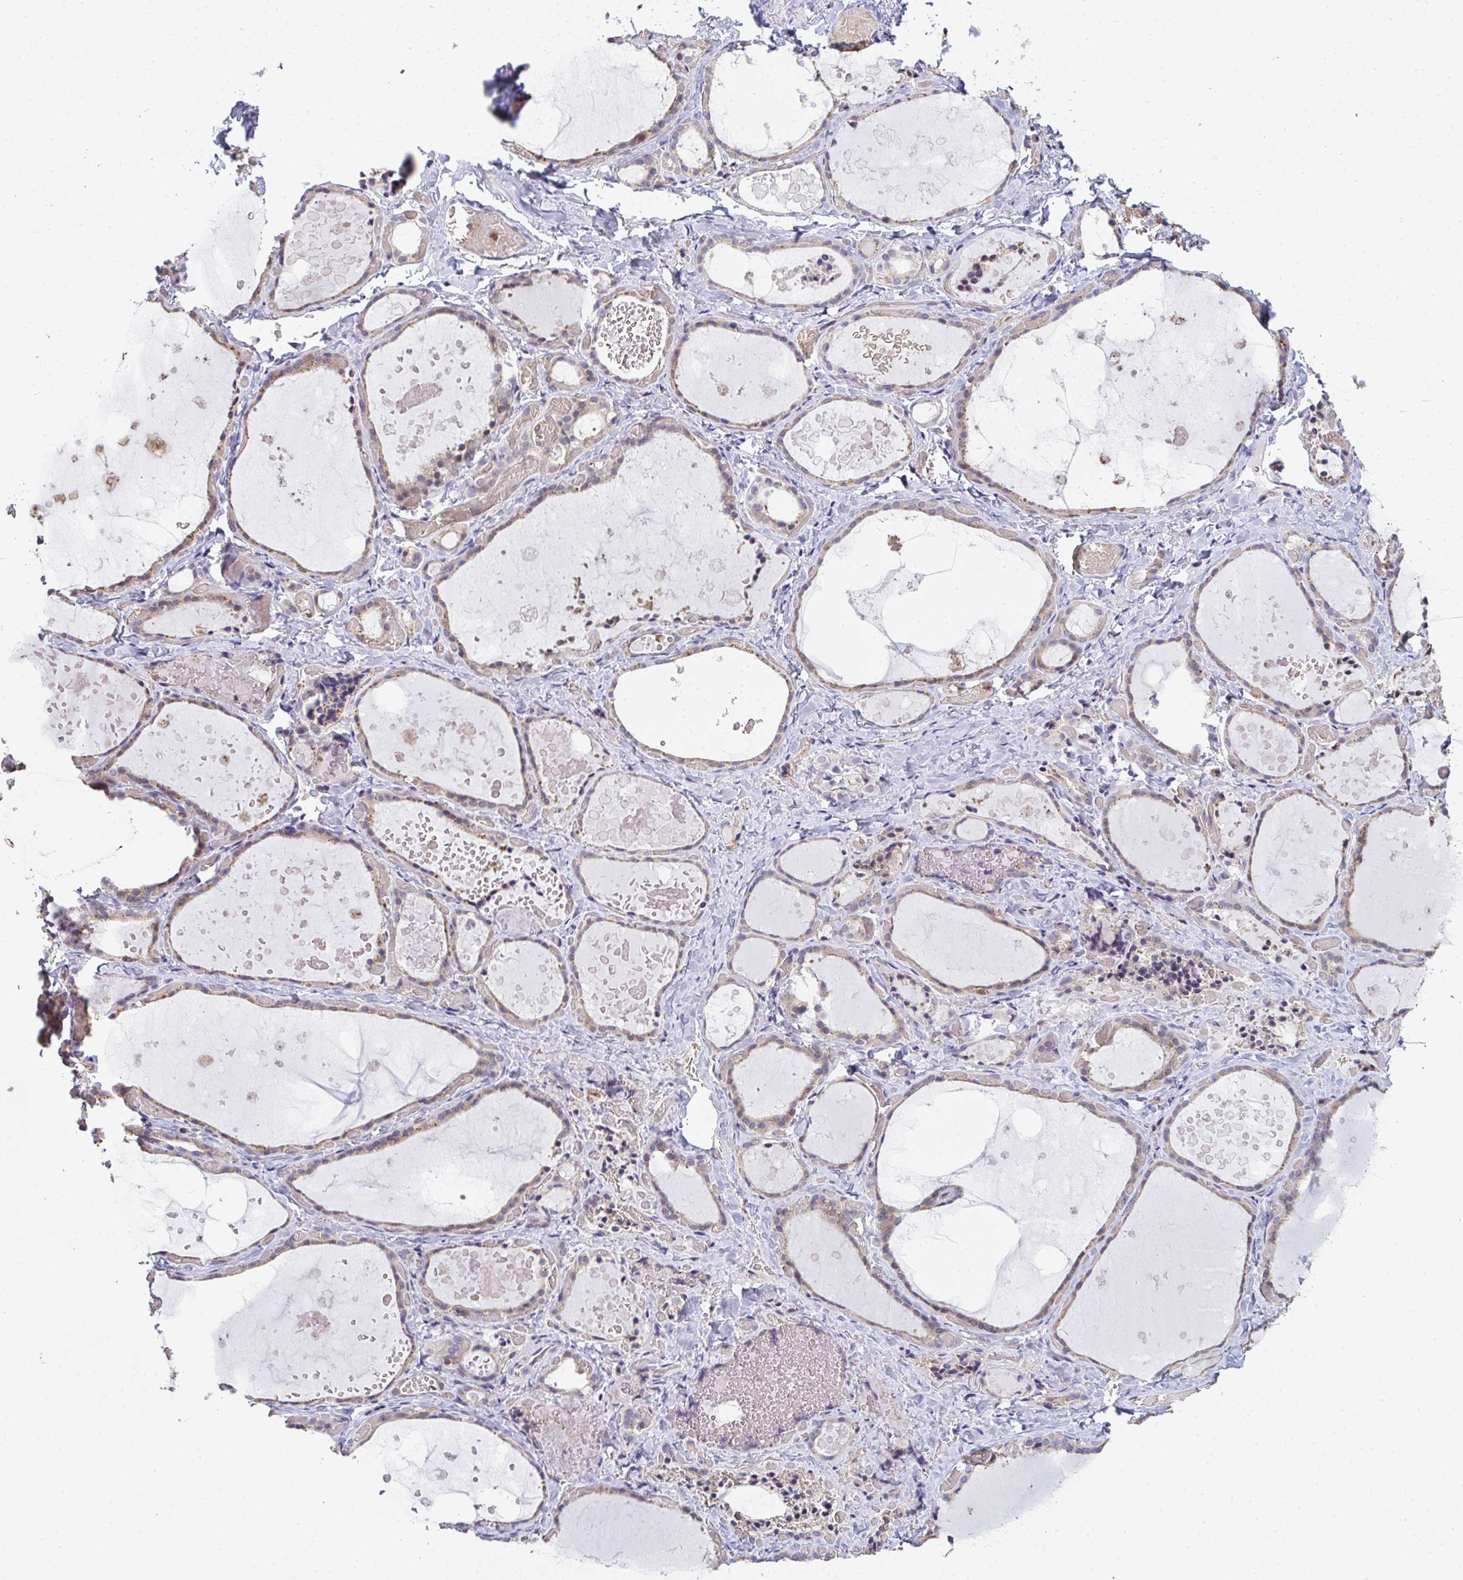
{"staining": {"intensity": "moderate", "quantity": ">75%", "location": "cytoplasmic/membranous"}, "tissue": "thyroid gland", "cell_type": "Glandular cells", "image_type": "normal", "snomed": [{"axis": "morphology", "description": "Normal tissue, NOS"}, {"axis": "topography", "description": "Thyroid gland"}], "caption": "About >75% of glandular cells in normal thyroid gland exhibit moderate cytoplasmic/membranous protein expression as visualized by brown immunohistochemical staining.", "gene": "RIOK1", "patient": {"sex": "female", "age": 56}}